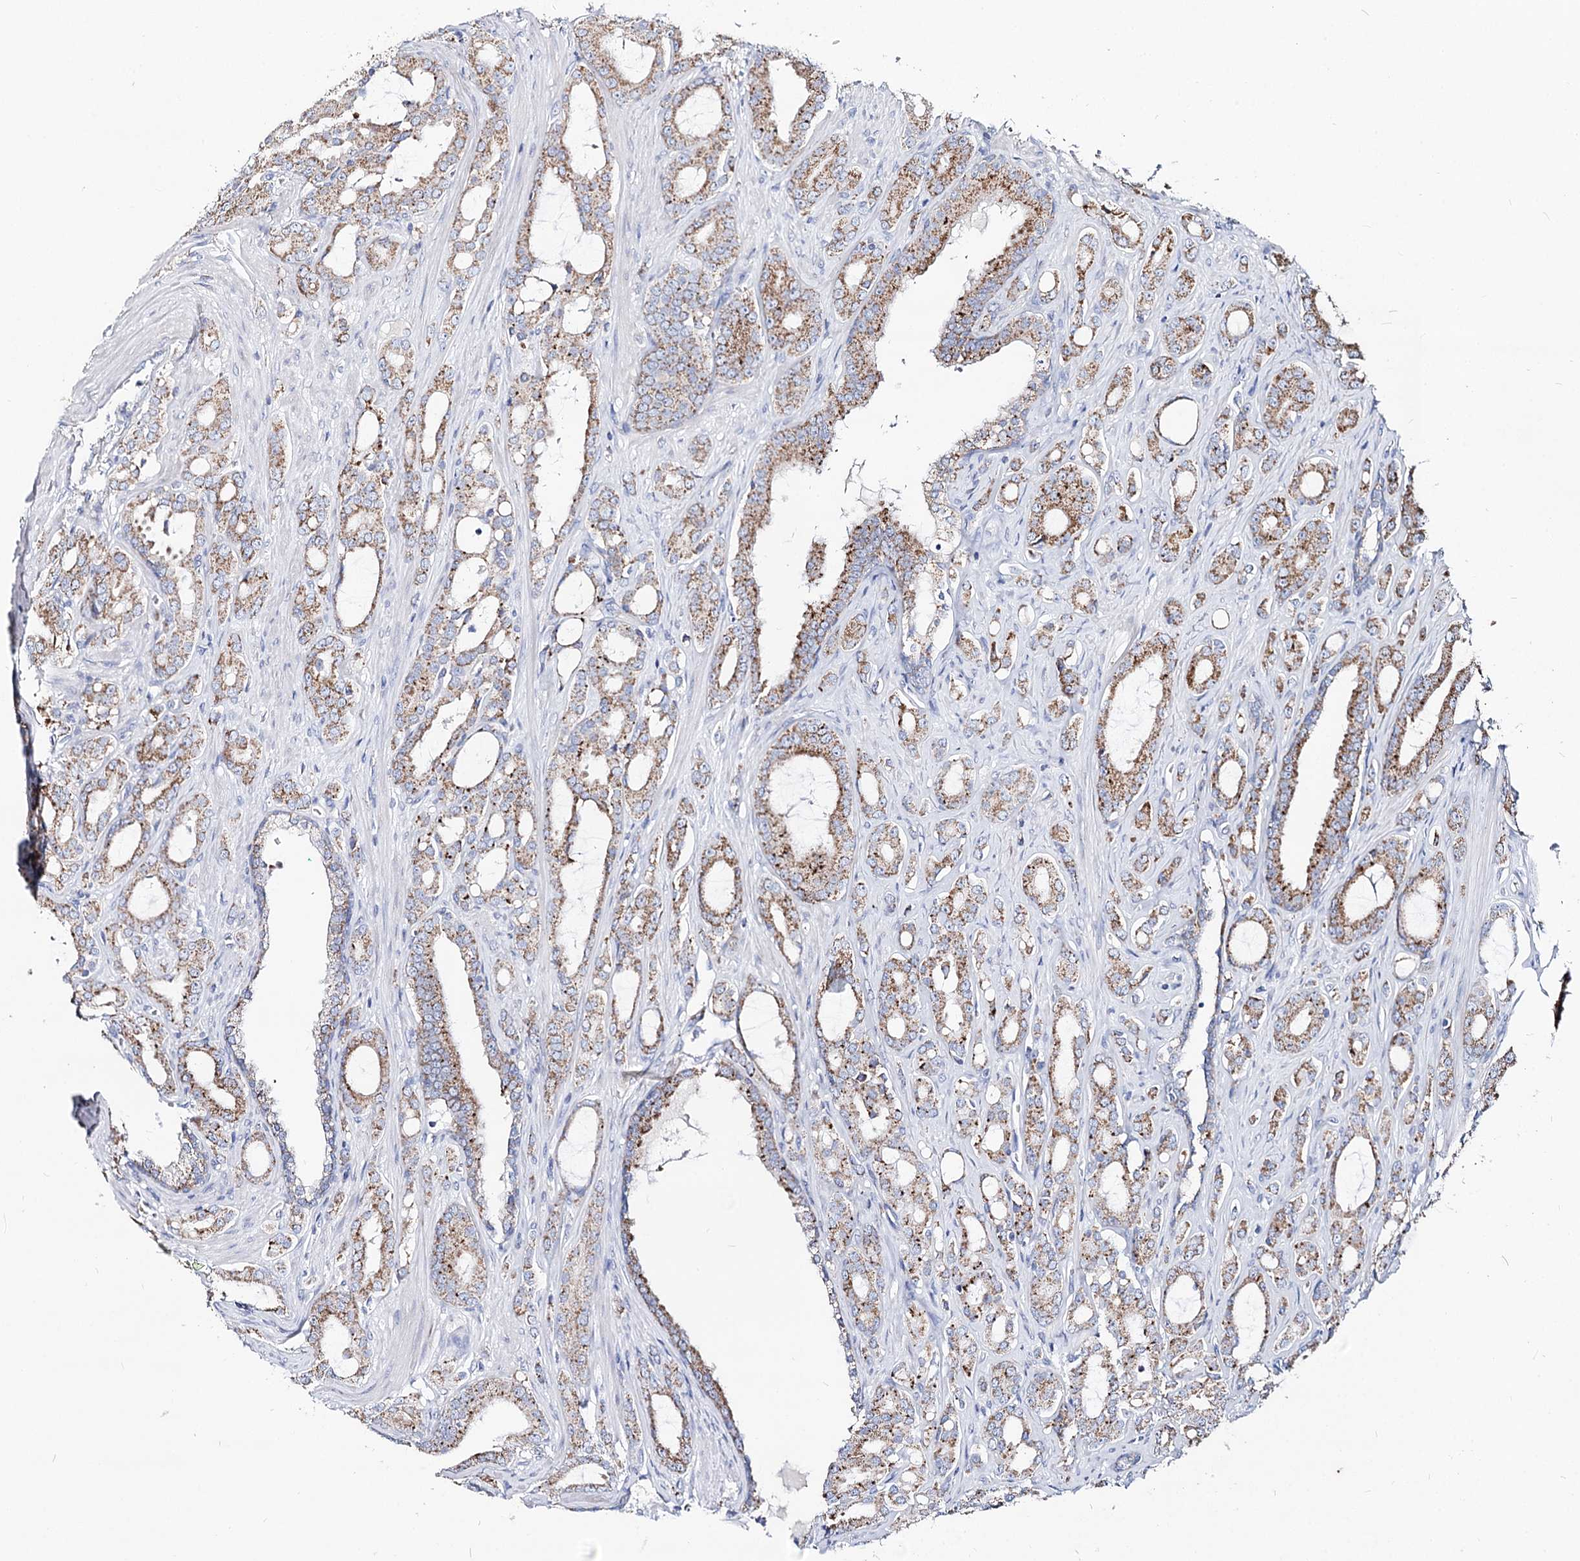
{"staining": {"intensity": "moderate", "quantity": ">75%", "location": "cytoplasmic/membranous"}, "tissue": "prostate cancer", "cell_type": "Tumor cells", "image_type": "cancer", "snomed": [{"axis": "morphology", "description": "Adenocarcinoma, High grade"}, {"axis": "topography", "description": "Prostate"}], "caption": "IHC of human prostate high-grade adenocarcinoma reveals medium levels of moderate cytoplasmic/membranous staining in about >75% of tumor cells.", "gene": "MCCC2", "patient": {"sex": "male", "age": 72}}